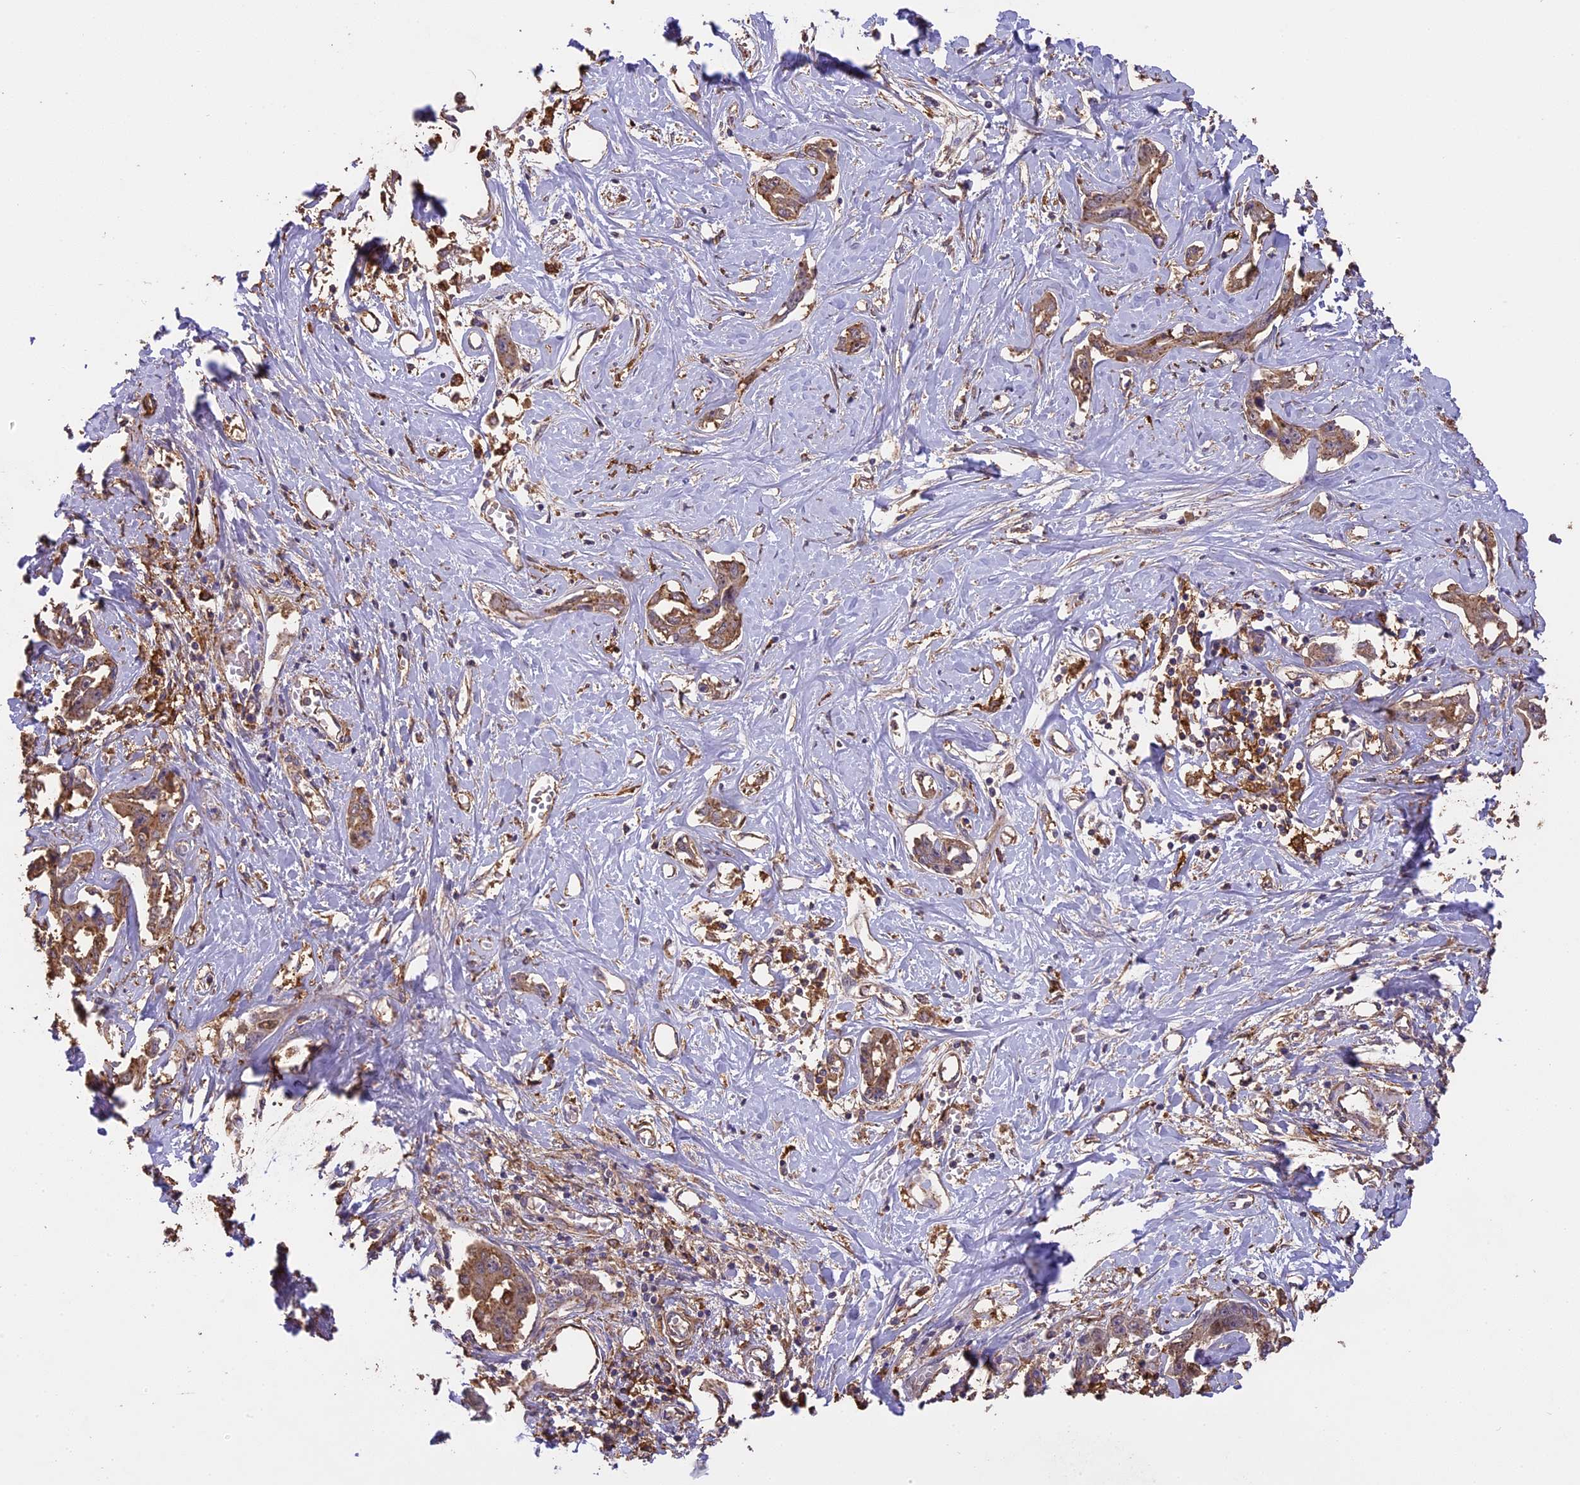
{"staining": {"intensity": "moderate", "quantity": ">75%", "location": "cytoplasmic/membranous"}, "tissue": "liver cancer", "cell_type": "Tumor cells", "image_type": "cancer", "snomed": [{"axis": "morphology", "description": "Cholangiocarcinoma"}, {"axis": "topography", "description": "Liver"}], "caption": "Liver cancer (cholangiocarcinoma) stained with immunohistochemistry (IHC) reveals moderate cytoplasmic/membranous expression in approximately >75% of tumor cells. The protein is shown in brown color, while the nuclei are stained blue.", "gene": "ARHGAP19", "patient": {"sex": "male", "age": 59}}